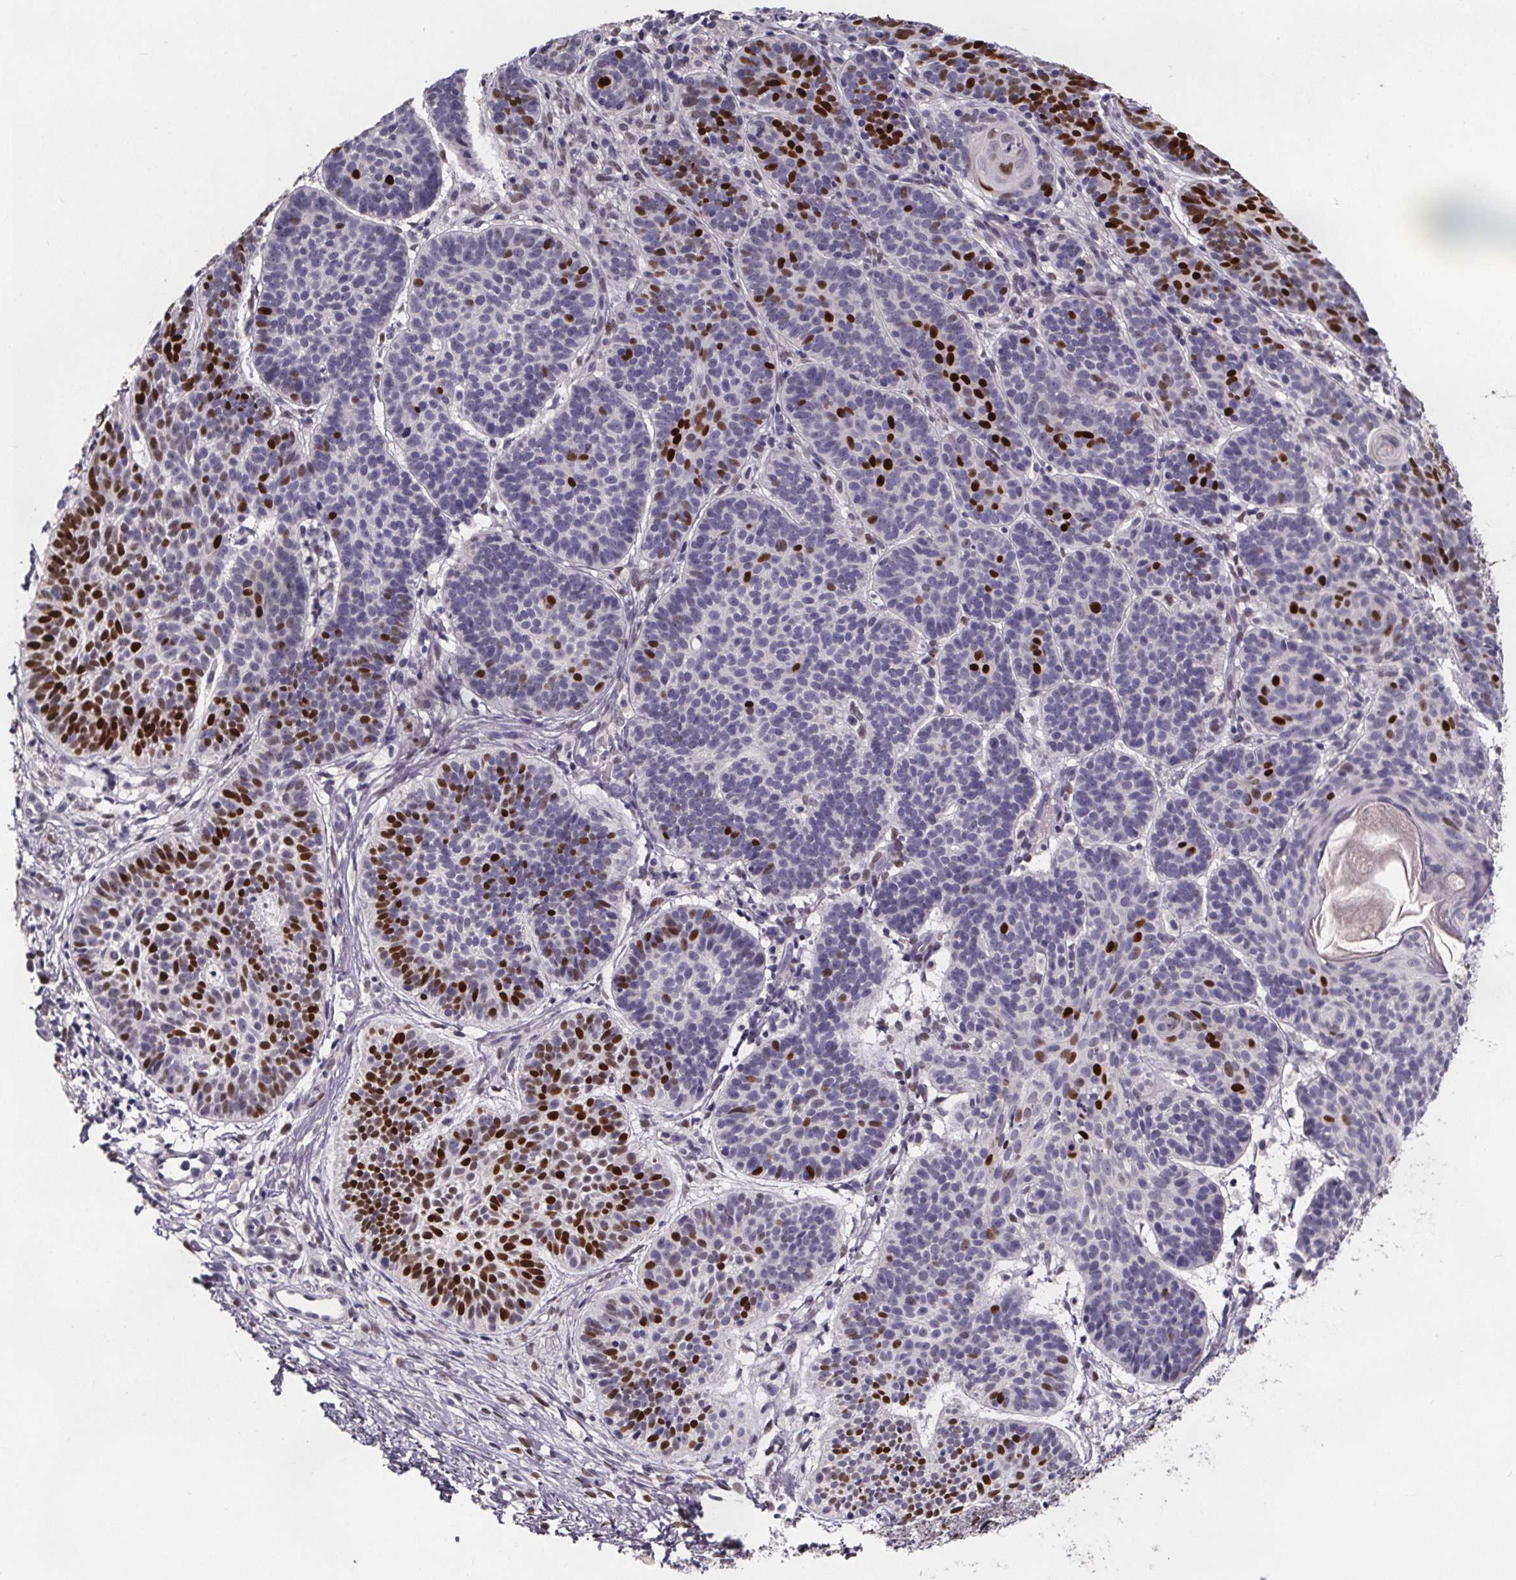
{"staining": {"intensity": "strong", "quantity": "<25%", "location": "nuclear"}, "tissue": "skin cancer", "cell_type": "Tumor cells", "image_type": "cancer", "snomed": [{"axis": "morphology", "description": "Basal cell carcinoma"}, {"axis": "topography", "description": "Skin"}], "caption": "Protein analysis of skin basal cell carcinoma tissue displays strong nuclear expression in approximately <25% of tumor cells.", "gene": "AR", "patient": {"sex": "male", "age": 72}}